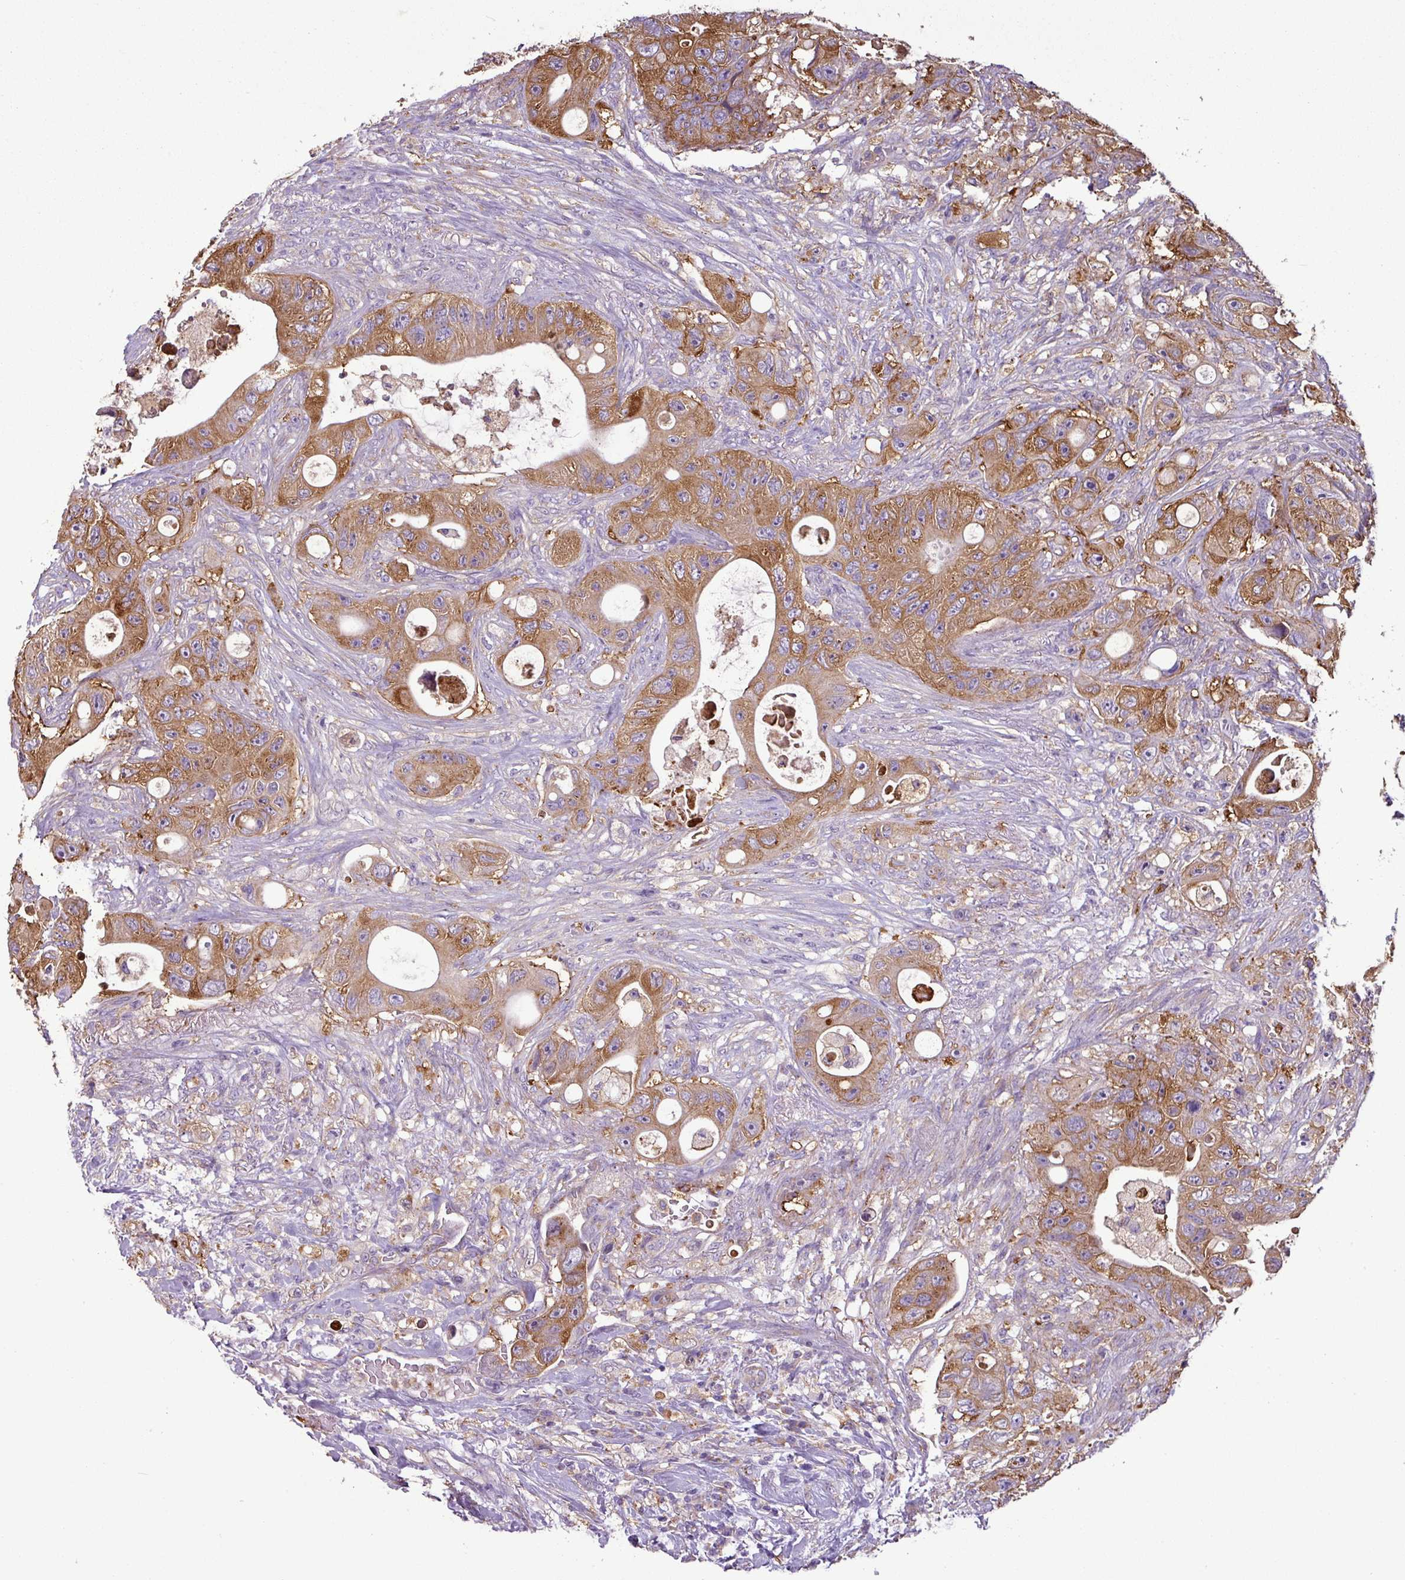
{"staining": {"intensity": "moderate", "quantity": ">75%", "location": "cytoplasmic/membranous"}, "tissue": "colorectal cancer", "cell_type": "Tumor cells", "image_type": "cancer", "snomed": [{"axis": "morphology", "description": "Adenocarcinoma, NOS"}, {"axis": "topography", "description": "Colon"}], "caption": "Tumor cells demonstrate medium levels of moderate cytoplasmic/membranous expression in approximately >75% of cells in human colorectal adenocarcinoma.", "gene": "XNDC1N", "patient": {"sex": "female", "age": 46}}